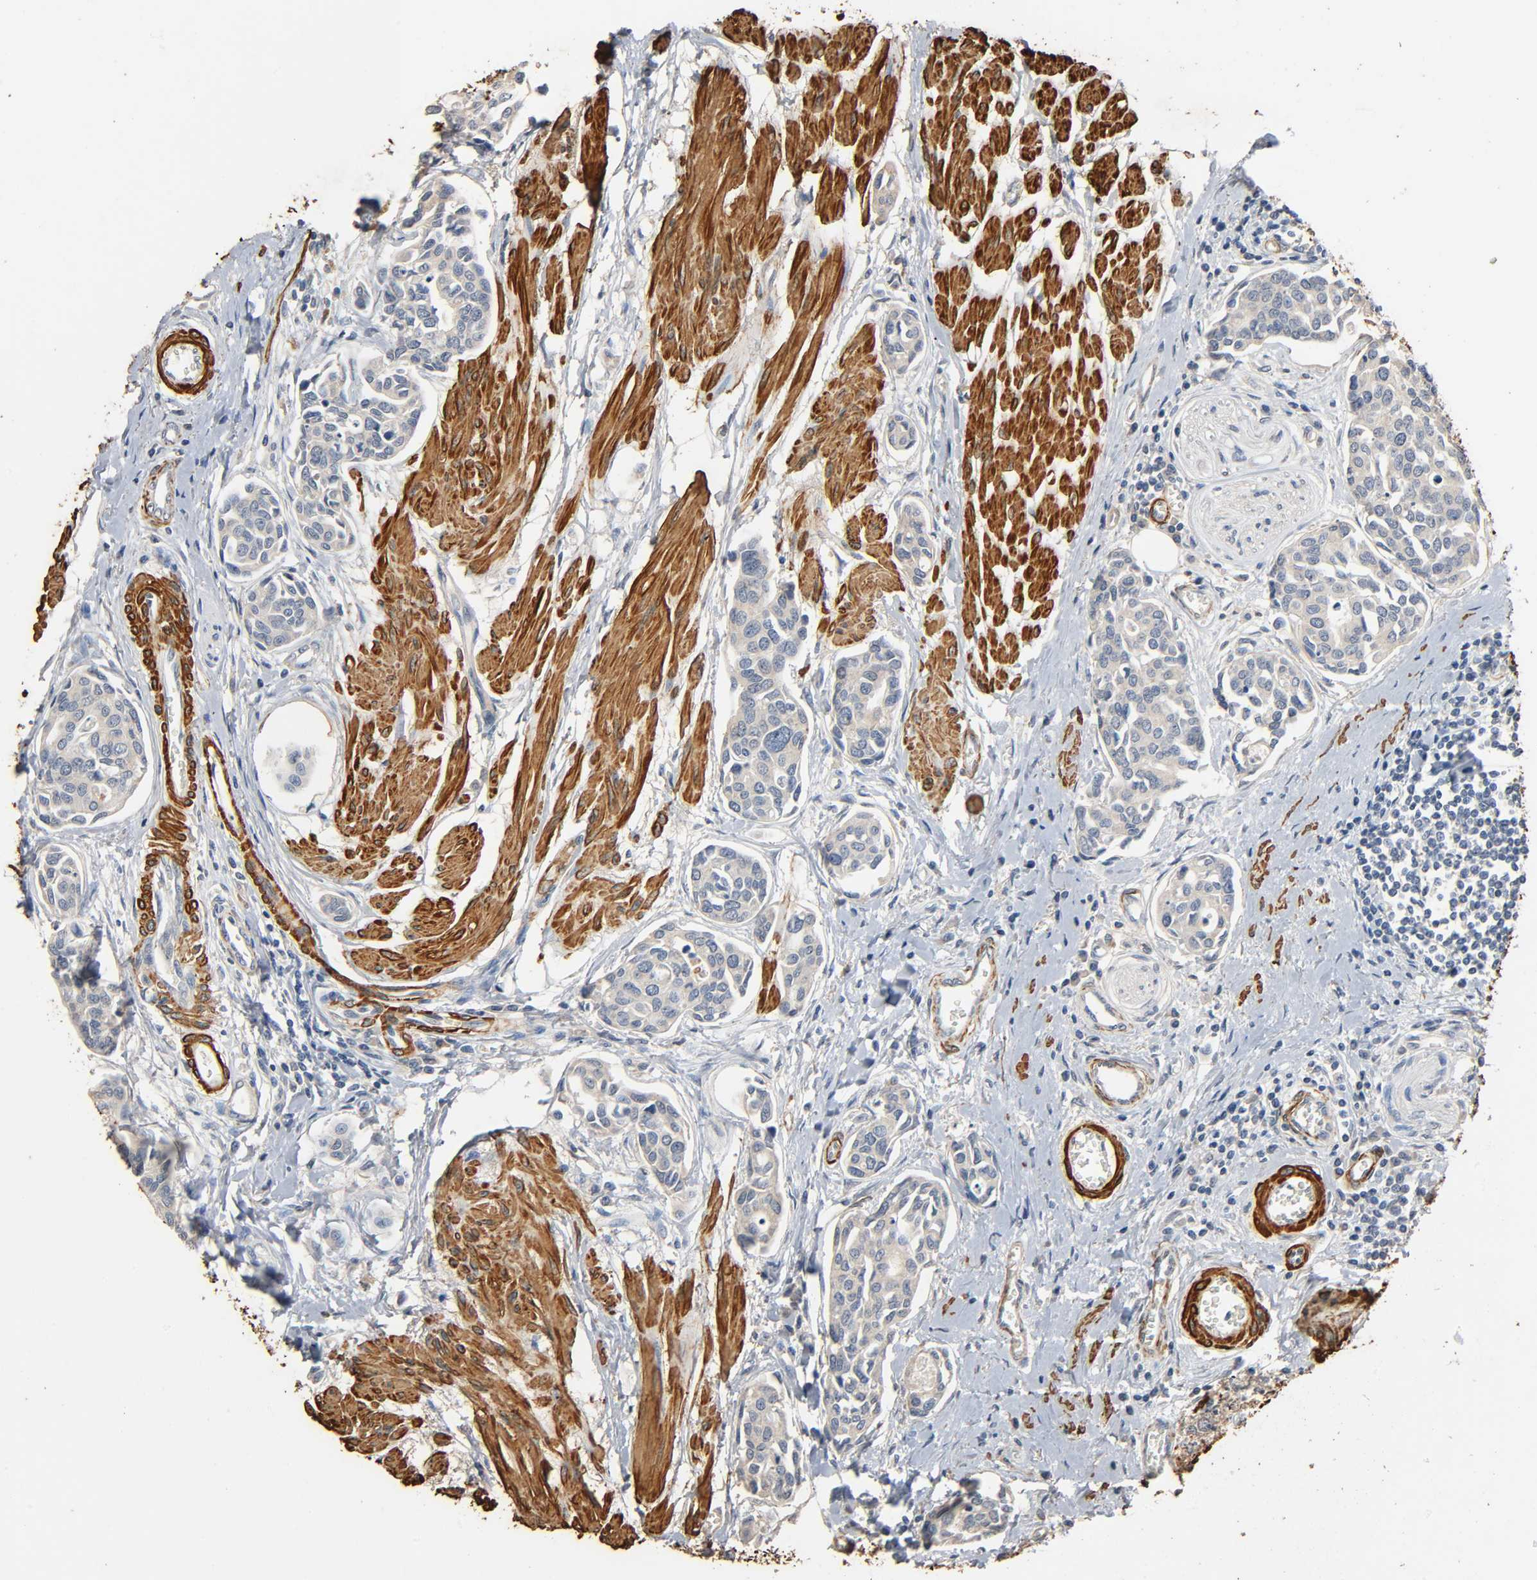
{"staining": {"intensity": "weak", "quantity": ">75%", "location": "cytoplasmic/membranous"}, "tissue": "urothelial cancer", "cell_type": "Tumor cells", "image_type": "cancer", "snomed": [{"axis": "morphology", "description": "Urothelial carcinoma, High grade"}, {"axis": "topography", "description": "Urinary bladder"}], "caption": "Human urothelial cancer stained with a brown dye reveals weak cytoplasmic/membranous positive expression in about >75% of tumor cells.", "gene": "GSTA3", "patient": {"sex": "male", "age": 78}}